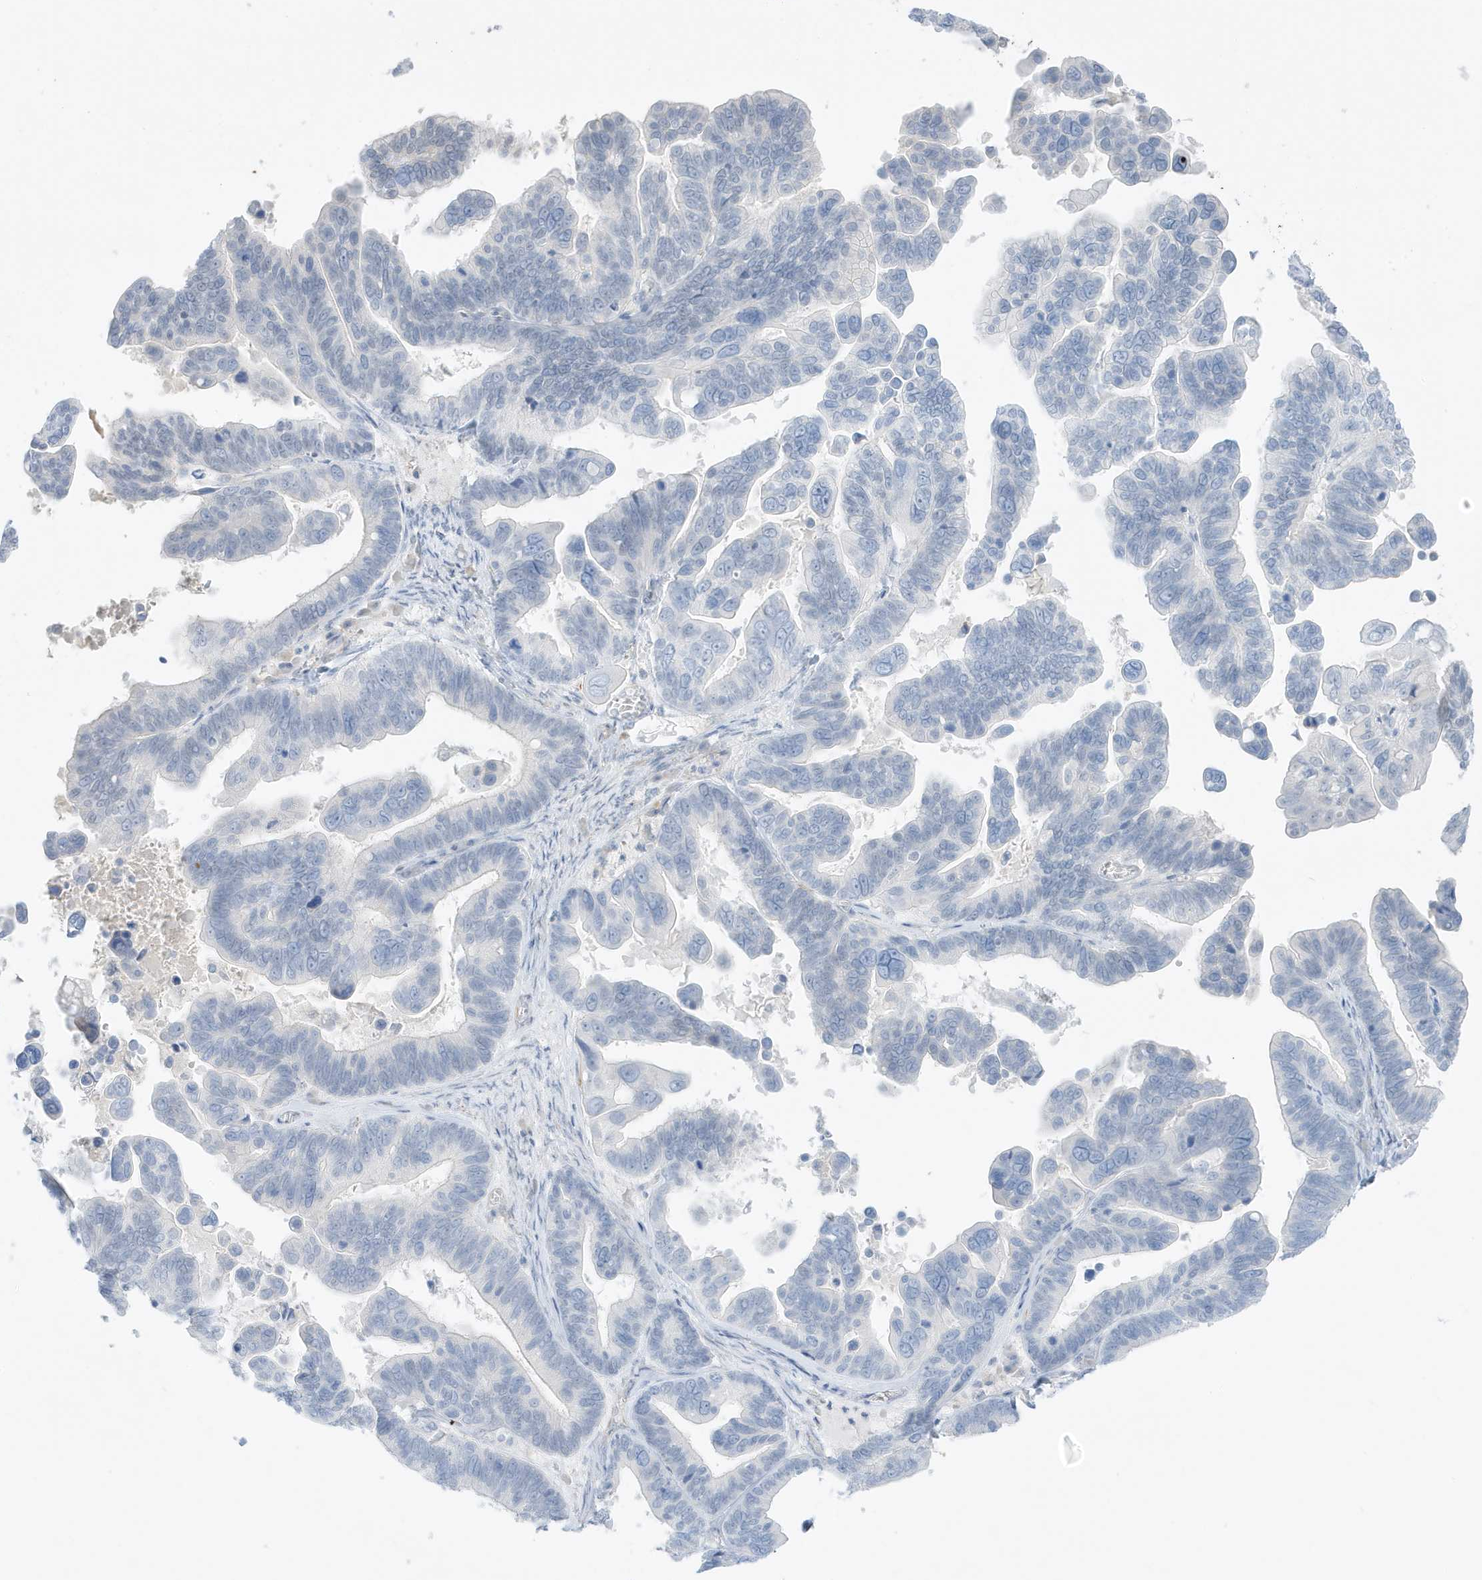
{"staining": {"intensity": "negative", "quantity": "none", "location": "none"}, "tissue": "ovarian cancer", "cell_type": "Tumor cells", "image_type": "cancer", "snomed": [{"axis": "morphology", "description": "Cystadenocarcinoma, serous, NOS"}, {"axis": "topography", "description": "Ovary"}], "caption": "Tumor cells show no significant staining in ovarian cancer (serous cystadenocarcinoma).", "gene": "SLC22A13", "patient": {"sex": "female", "age": 56}}